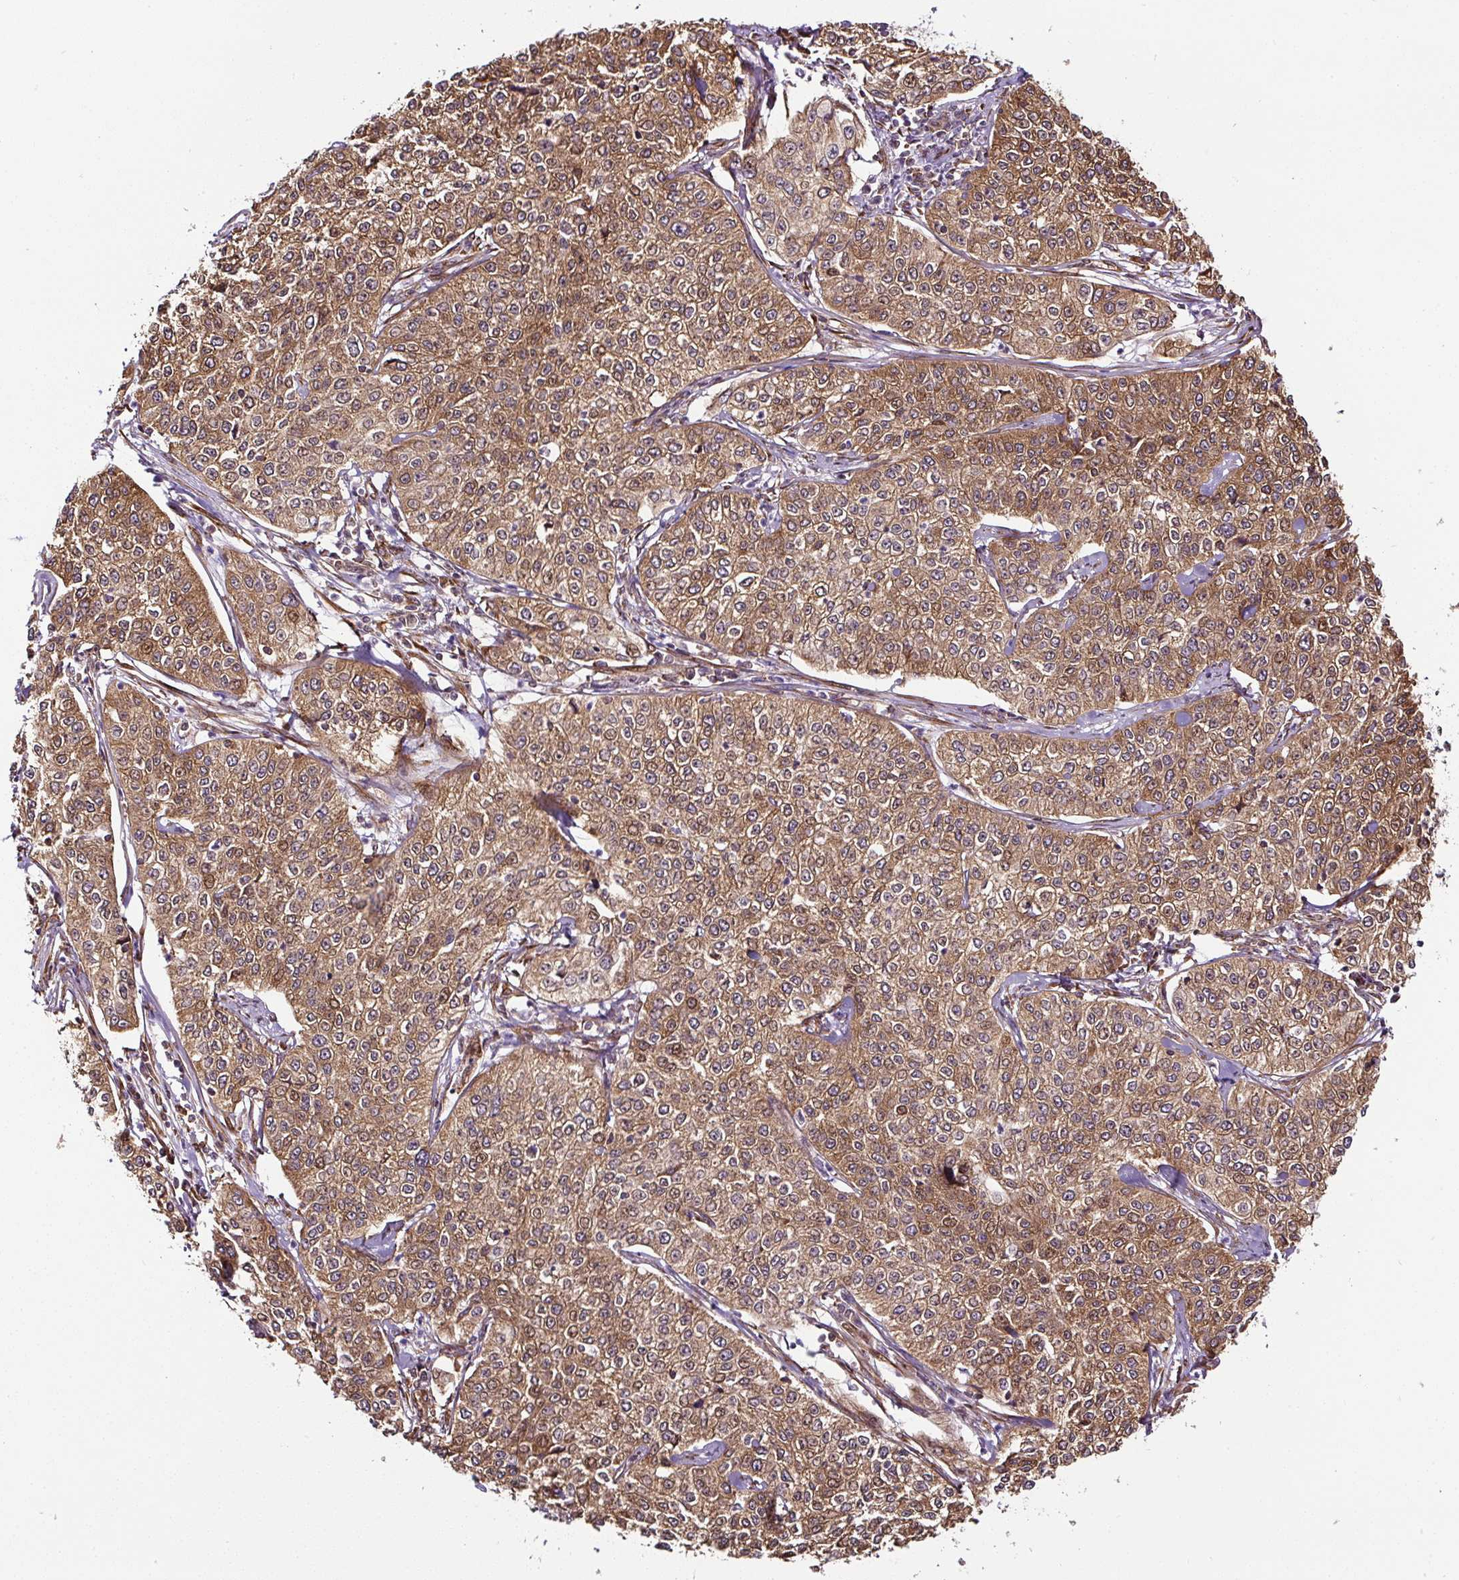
{"staining": {"intensity": "moderate", "quantity": "25%-75%", "location": "cytoplasmic/membranous"}, "tissue": "cervical cancer", "cell_type": "Tumor cells", "image_type": "cancer", "snomed": [{"axis": "morphology", "description": "Squamous cell carcinoma, NOS"}, {"axis": "topography", "description": "Cervix"}], "caption": "The photomicrograph reveals staining of cervical squamous cell carcinoma, revealing moderate cytoplasmic/membranous protein staining (brown color) within tumor cells.", "gene": "KDM4E", "patient": {"sex": "female", "age": 35}}